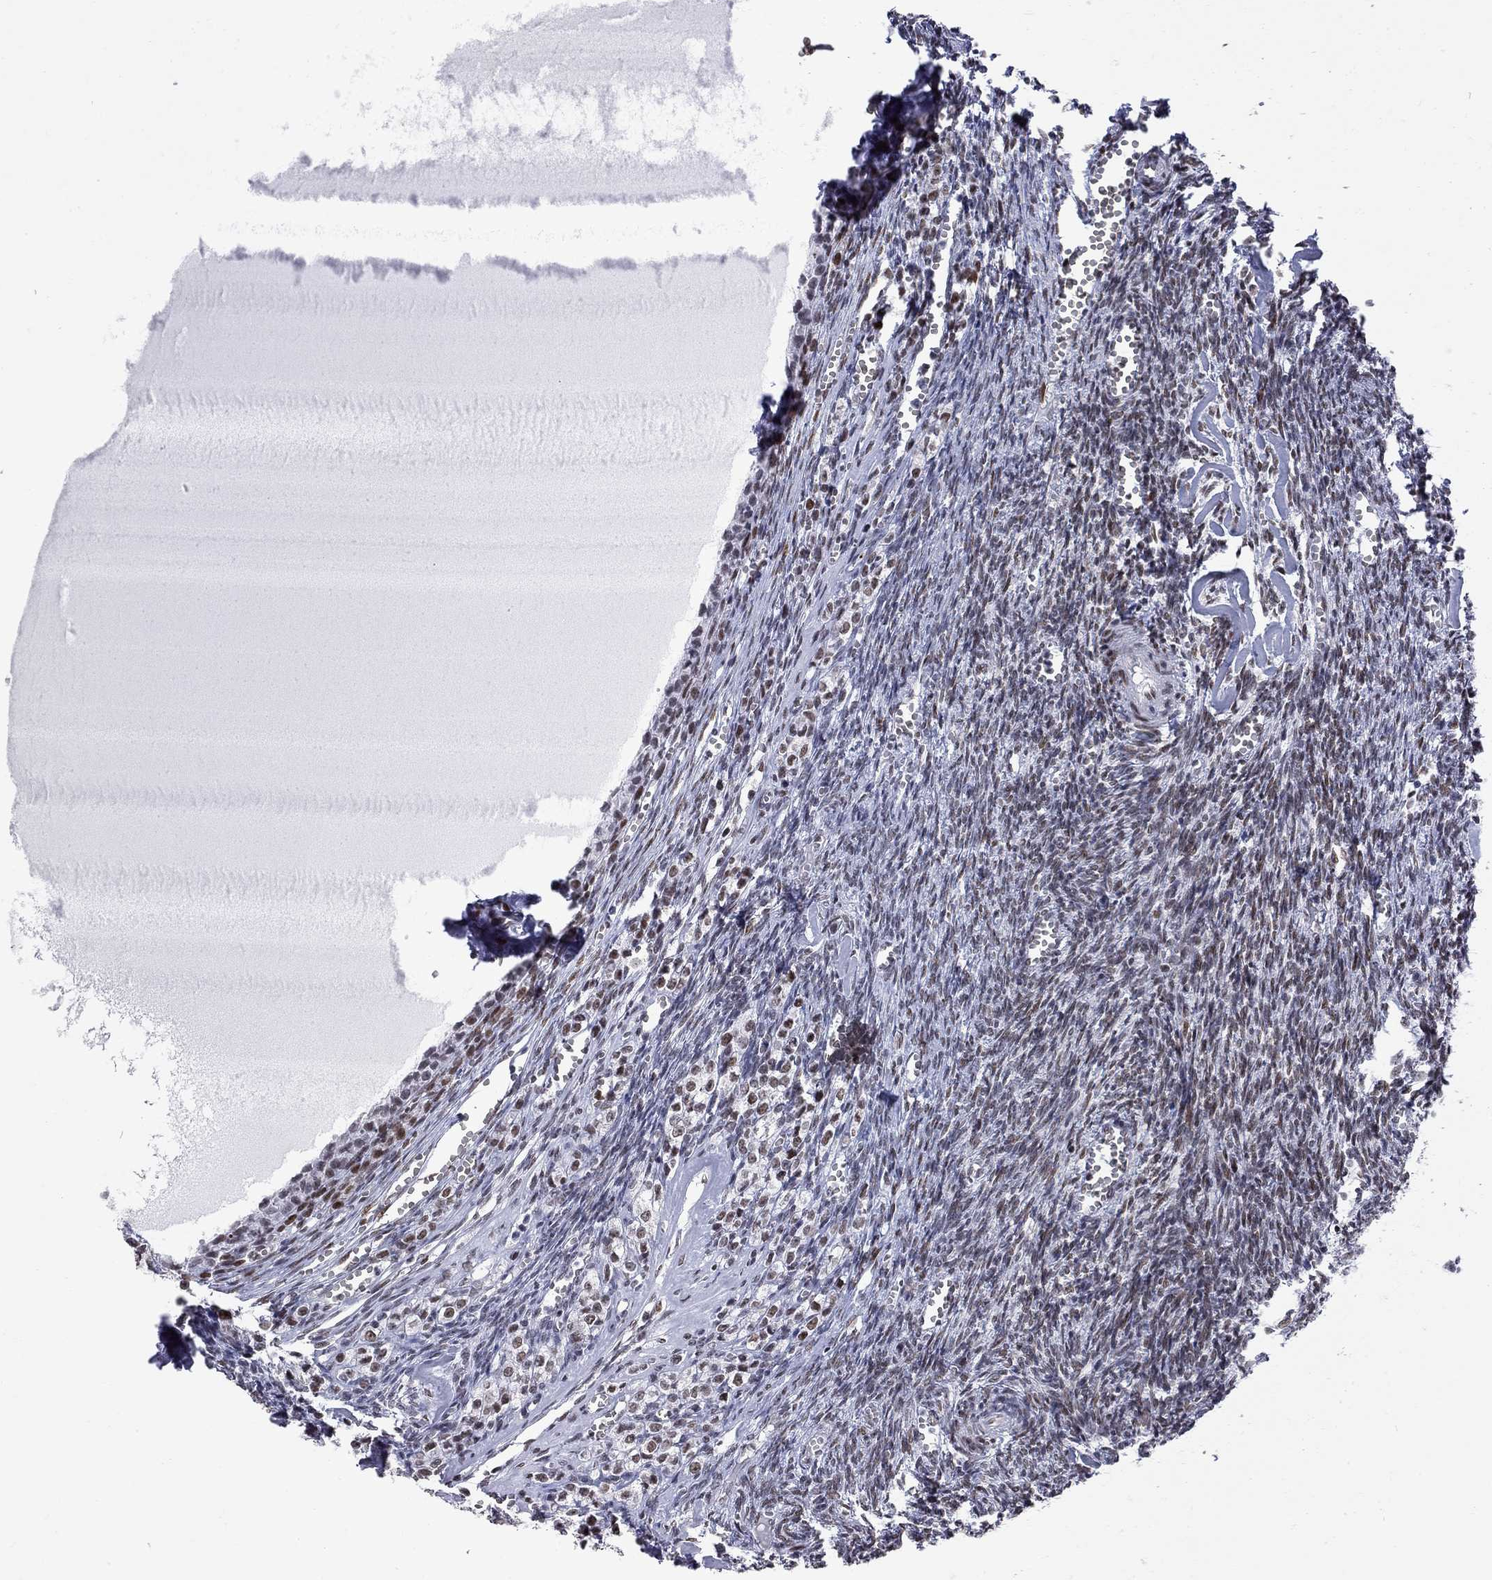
{"staining": {"intensity": "strong", "quantity": "<25%", "location": "nuclear"}, "tissue": "ovary", "cell_type": "Follicle cells", "image_type": "normal", "snomed": [{"axis": "morphology", "description": "Normal tissue, NOS"}, {"axis": "topography", "description": "Ovary"}], "caption": "Benign ovary displays strong nuclear positivity in approximately <25% of follicle cells.", "gene": "ZBTB47", "patient": {"sex": "female", "age": 43}}